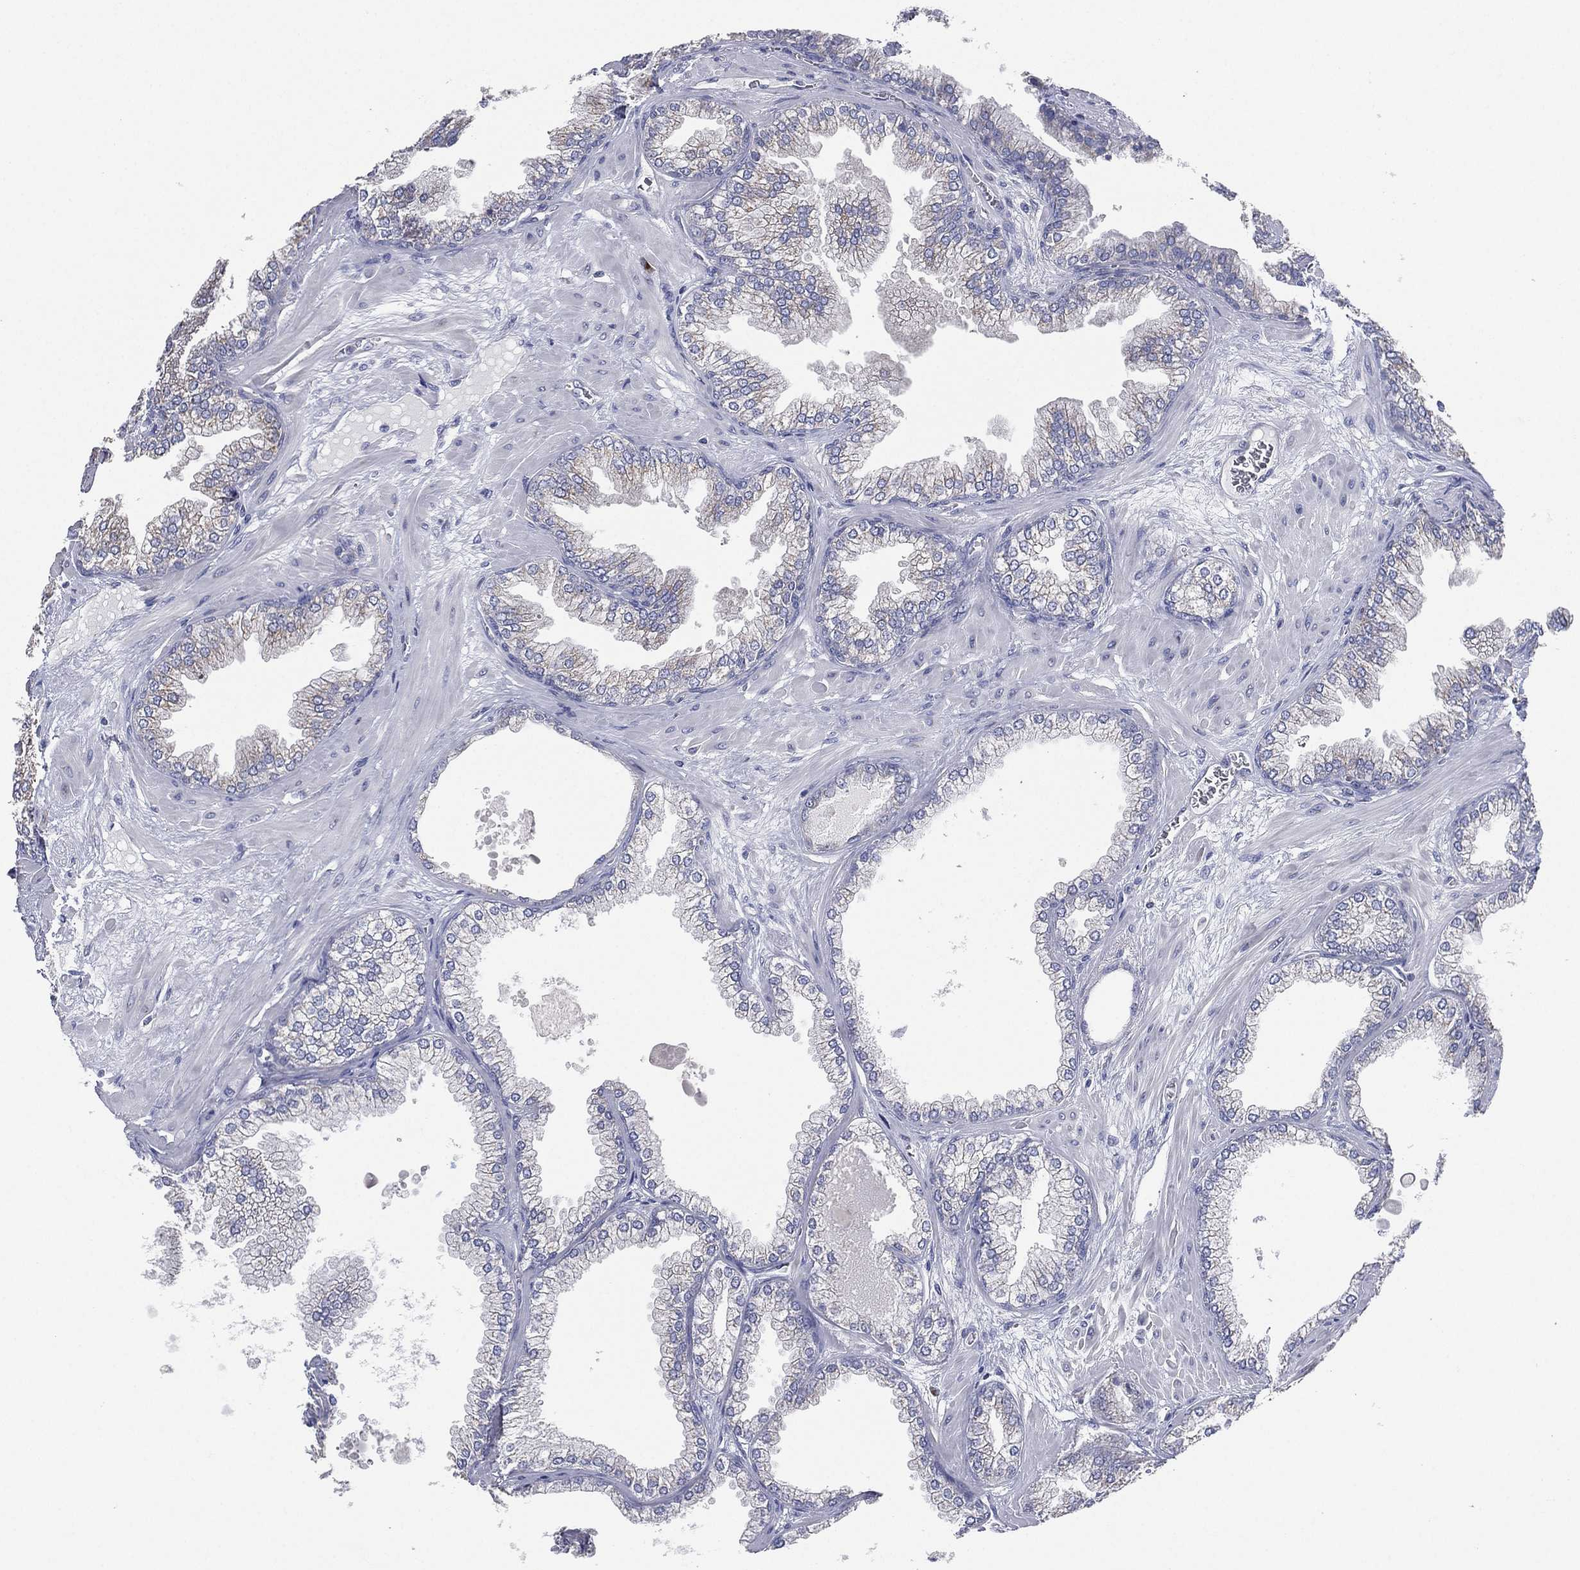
{"staining": {"intensity": "negative", "quantity": "none", "location": "none"}, "tissue": "prostate cancer", "cell_type": "Tumor cells", "image_type": "cancer", "snomed": [{"axis": "morphology", "description": "Adenocarcinoma, Low grade"}, {"axis": "topography", "description": "Prostate"}], "caption": "High magnification brightfield microscopy of prostate cancer (low-grade adenocarcinoma) stained with DAB (brown) and counterstained with hematoxylin (blue): tumor cells show no significant staining.", "gene": "ATP8A2", "patient": {"sex": "male", "age": 72}}